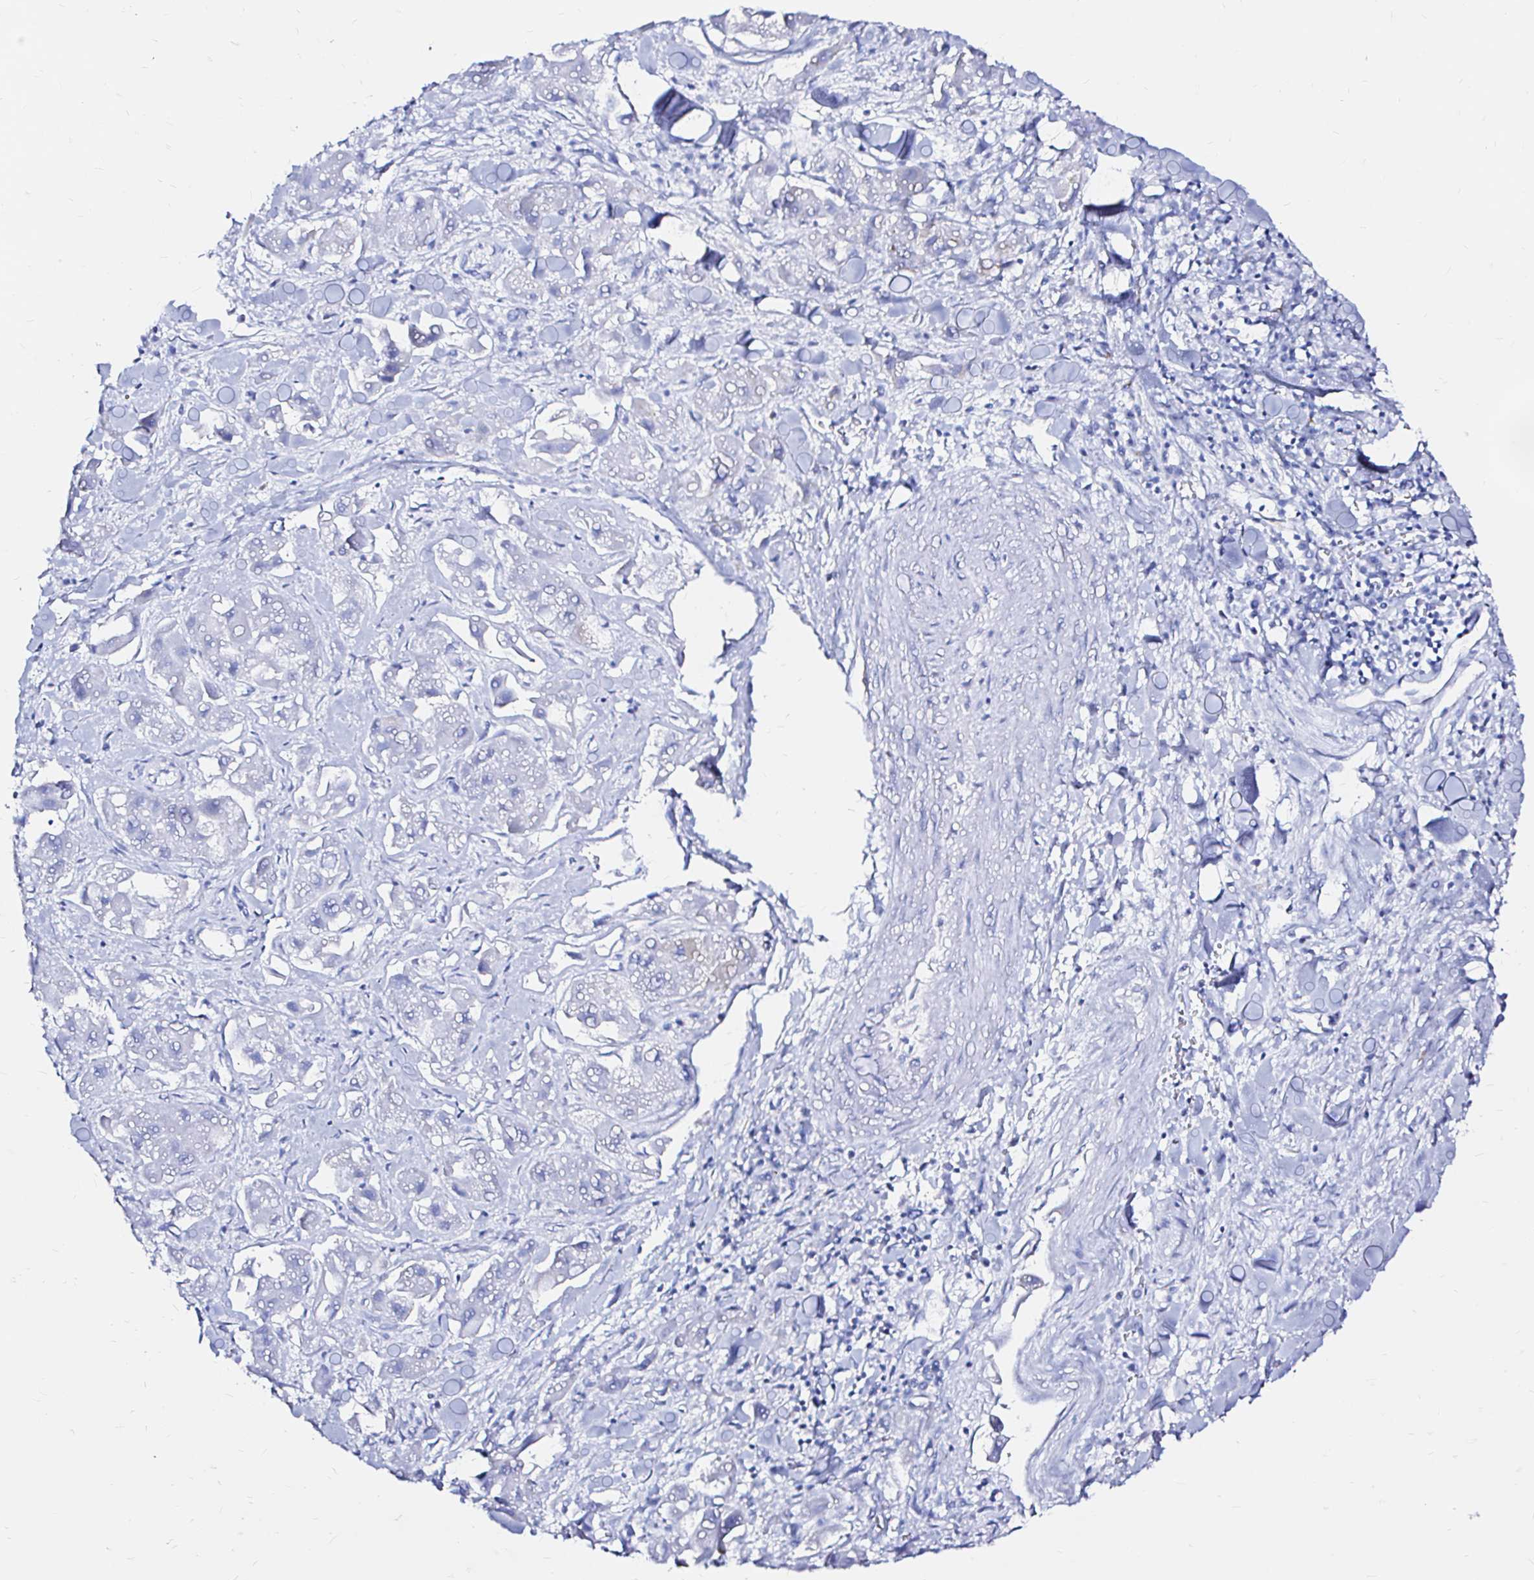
{"staining": {"intensity": "negative", "quantity": "none", "location": "none"}, "tissue": "liver cancer", "cell_type": "Tumor cells", "image_type": "cancer", "snomed": [{"axis": "morphology", "description": "Carcinoma, Hepatocellular, NOS"}, {"axis": "topography", "description": "Liver"}], "caption": "Human liver hepatocellular carcinoma stained for a protein using immunohistochemistry (IHC) shows no positivity in tumor cells.", "gene": "ZNF432", "patient": {"sex": "male", "age": 24}}